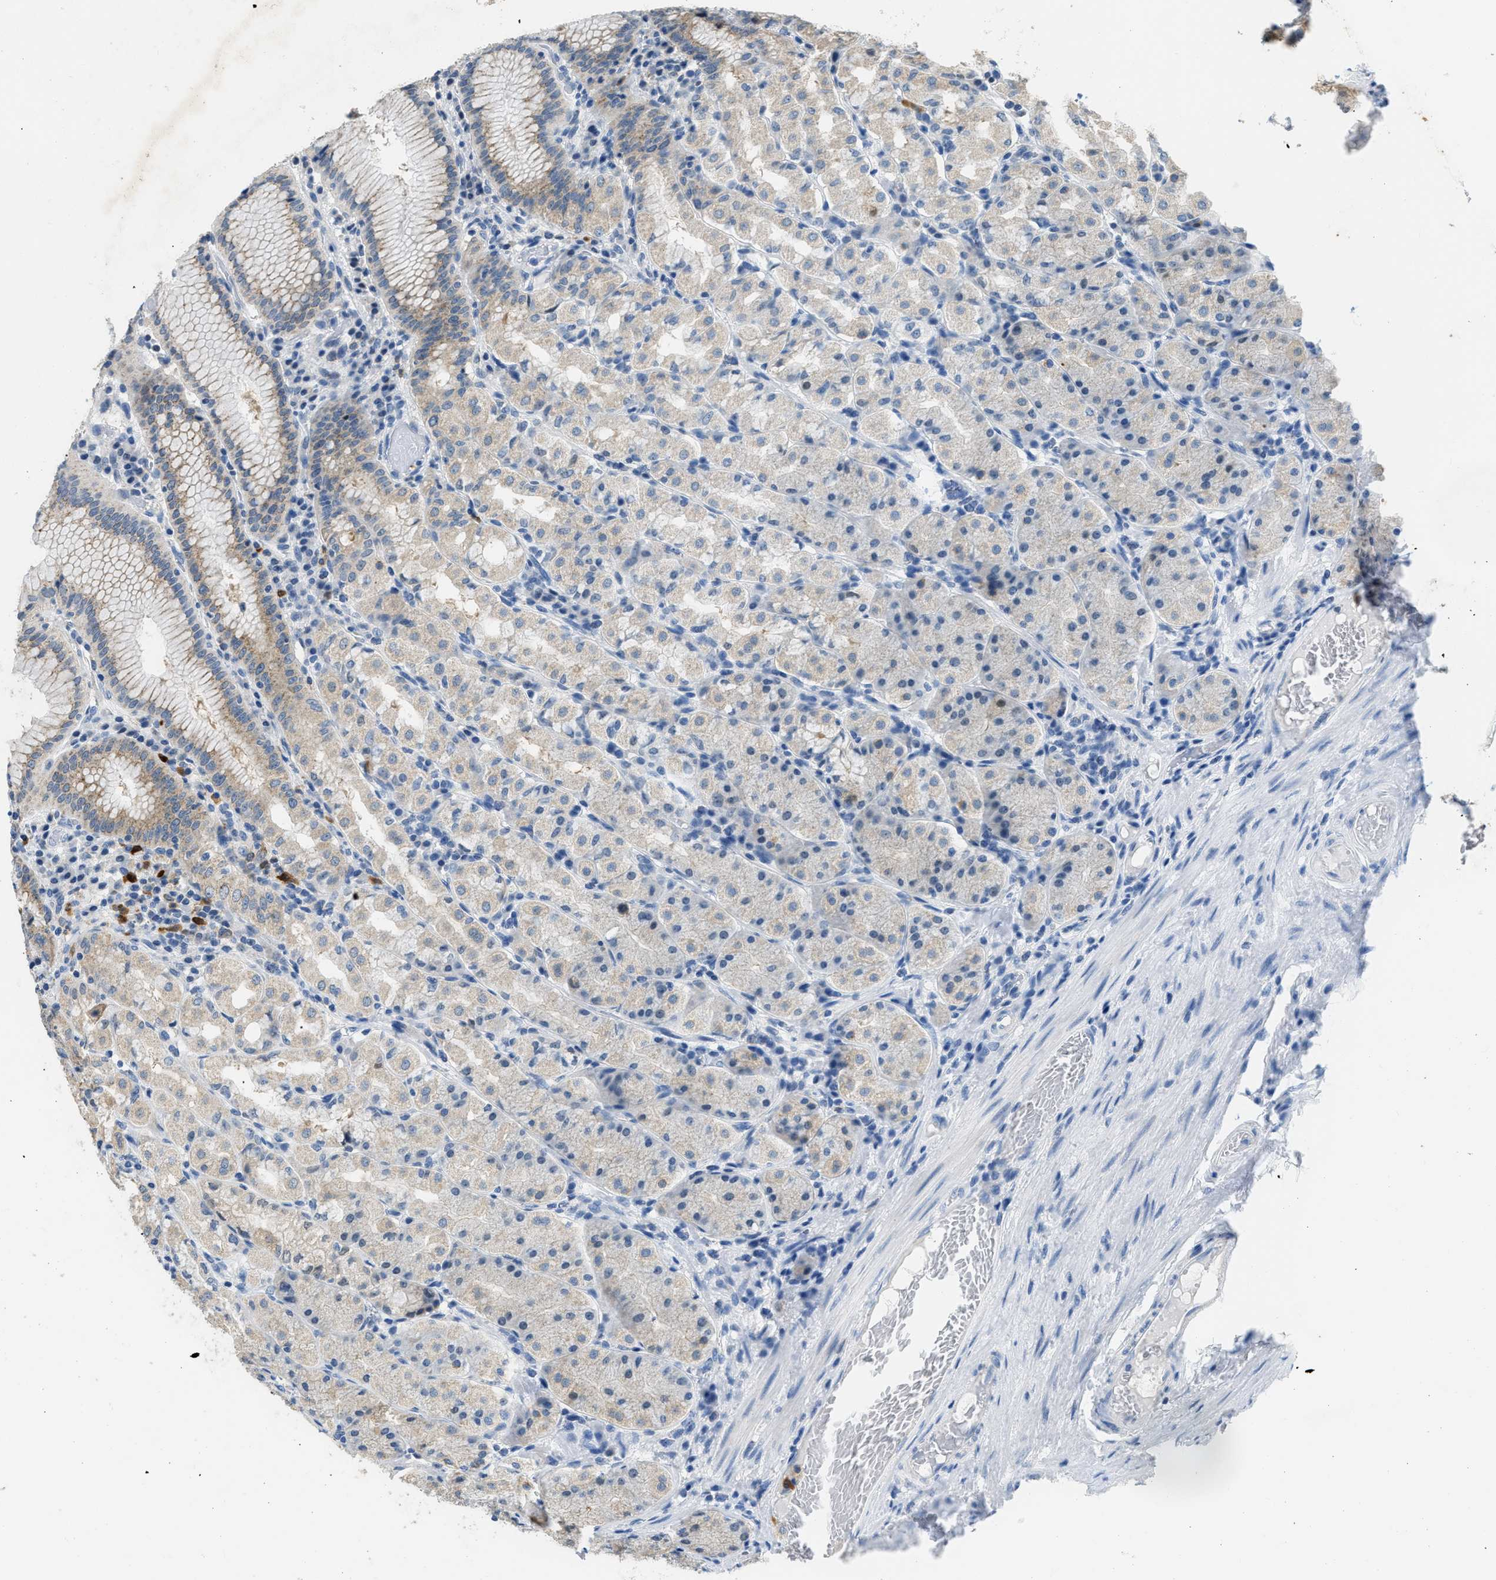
{"staining": {"intensity": "weak", "quantity": ">75%", "location": "cytoplasmic/membranous"}, "tissue": "stomach", "cell_type": "Glandular cells", "image_type": "normal", "snomed": [{"axis": "morphology", "description": "Normal tissue, NOS"}, {"axis": "topography", "description": "Stomach"}, {"axis": "topography", "description": "Stomach, lower"}], "caption": "DAB (3,3'-diaminobenzidine) immunohistochemical staining of unremarkable stomach displays weak cytoplasmic/membranous protein staining in about >75% of glandular cells.", "gene": "TOMM34", "patient": {"sex": "female", "age": 56}}